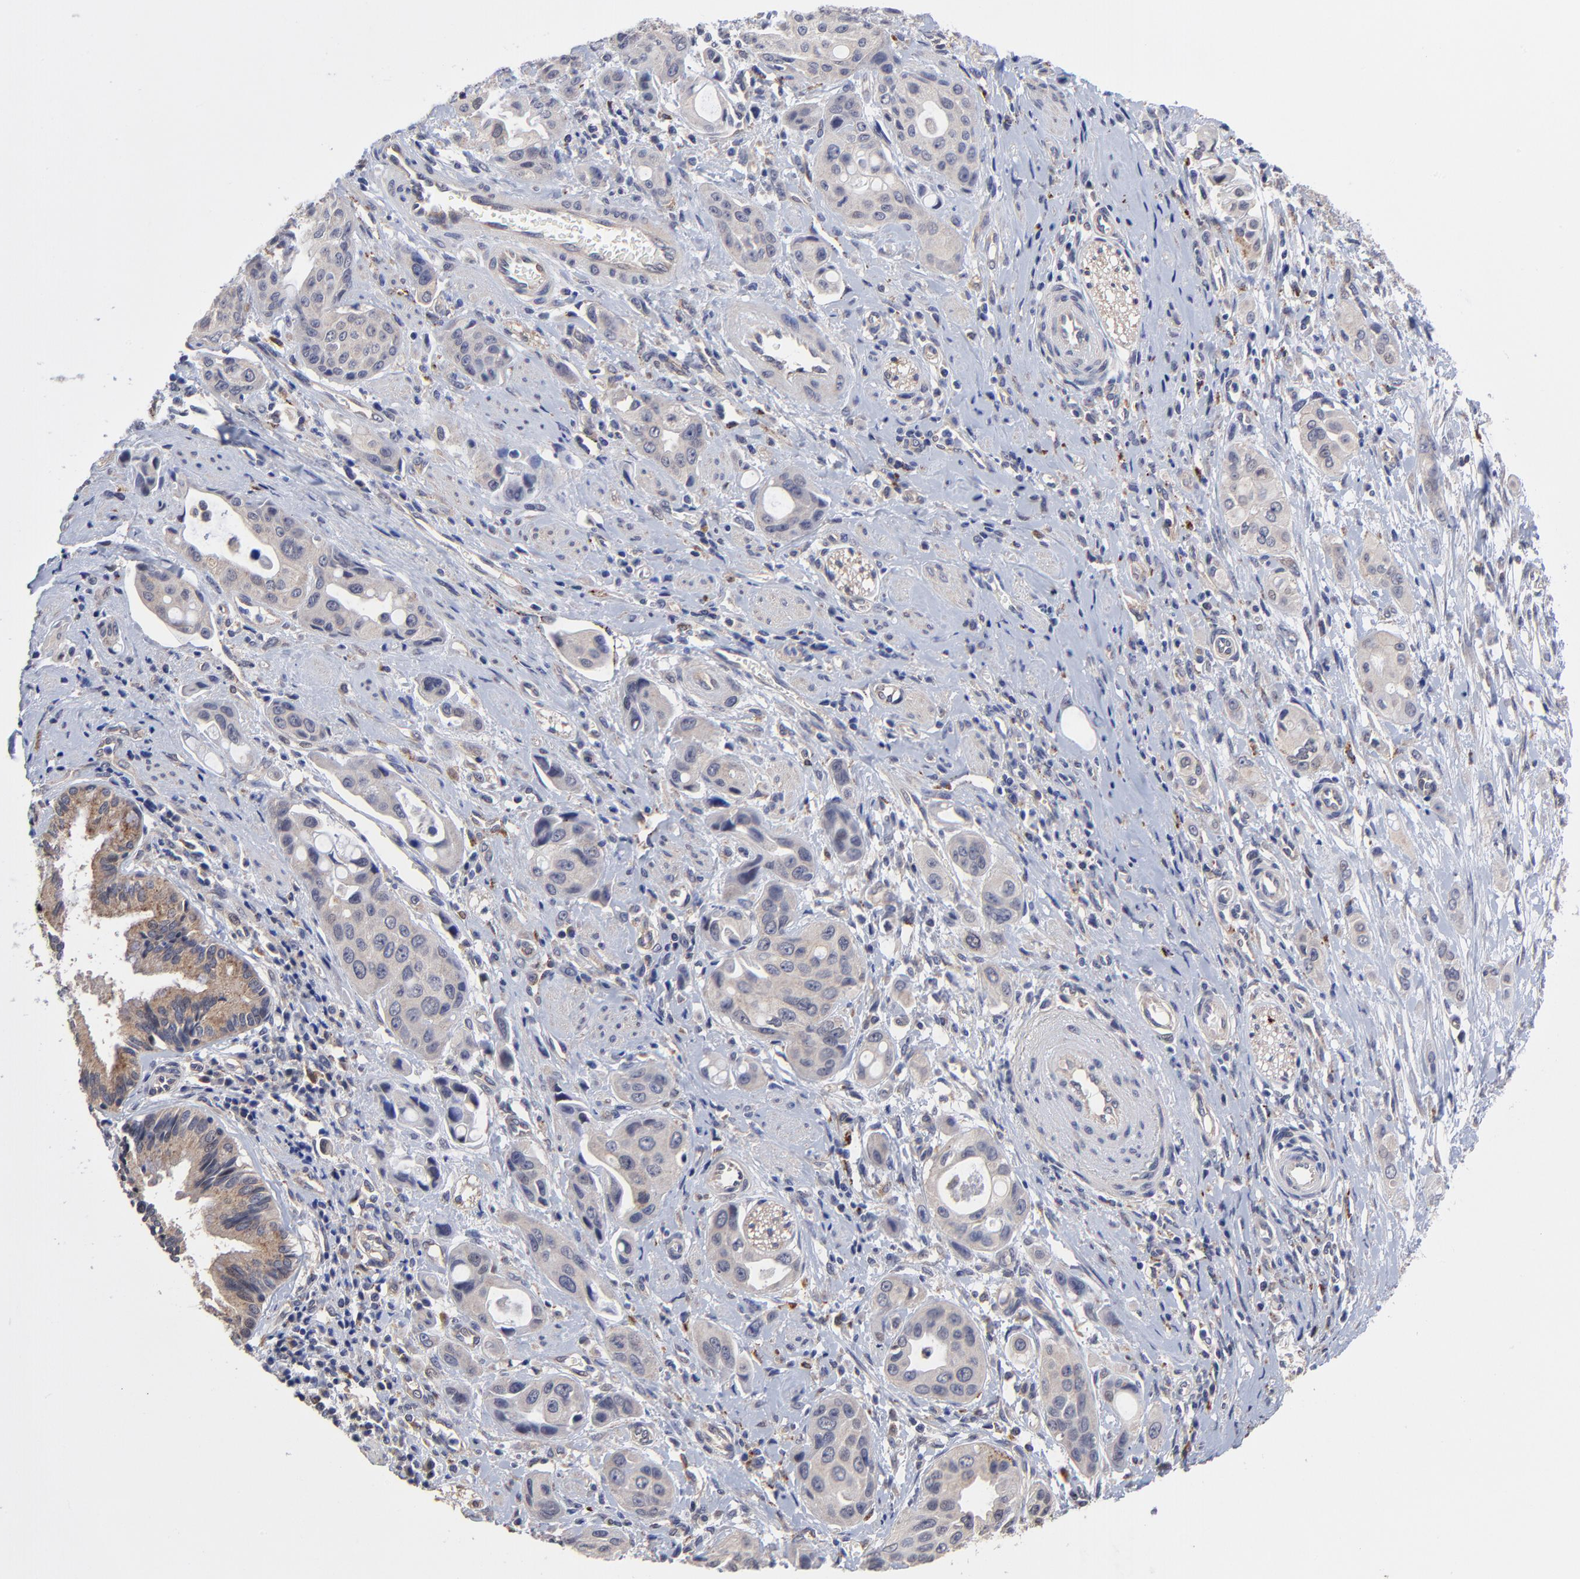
{"staining": {"intensity": "weak", "quantity": "25%-75%", "location": "cytoplasmic/membranous"}, "tissue": "pancreatic cancer", "cell_type": "Tumor cells", "image_type": "cancer", "snomed": [{"axis": "morphology", "description": "Adenocarcinoma, NOS"}, {"axis": "topography", "description": "Pancreas"}], "caption": "Immunohistochemistry (IHC) histopathology image of pancreatic cancer stained for a protein (brown), which shows low levels of weak cytoplasmic/membranous staining in about 25%-75% of tumor cells.", "gene": "PDE4B", "patient": {"sex": "female", "age": 60}}